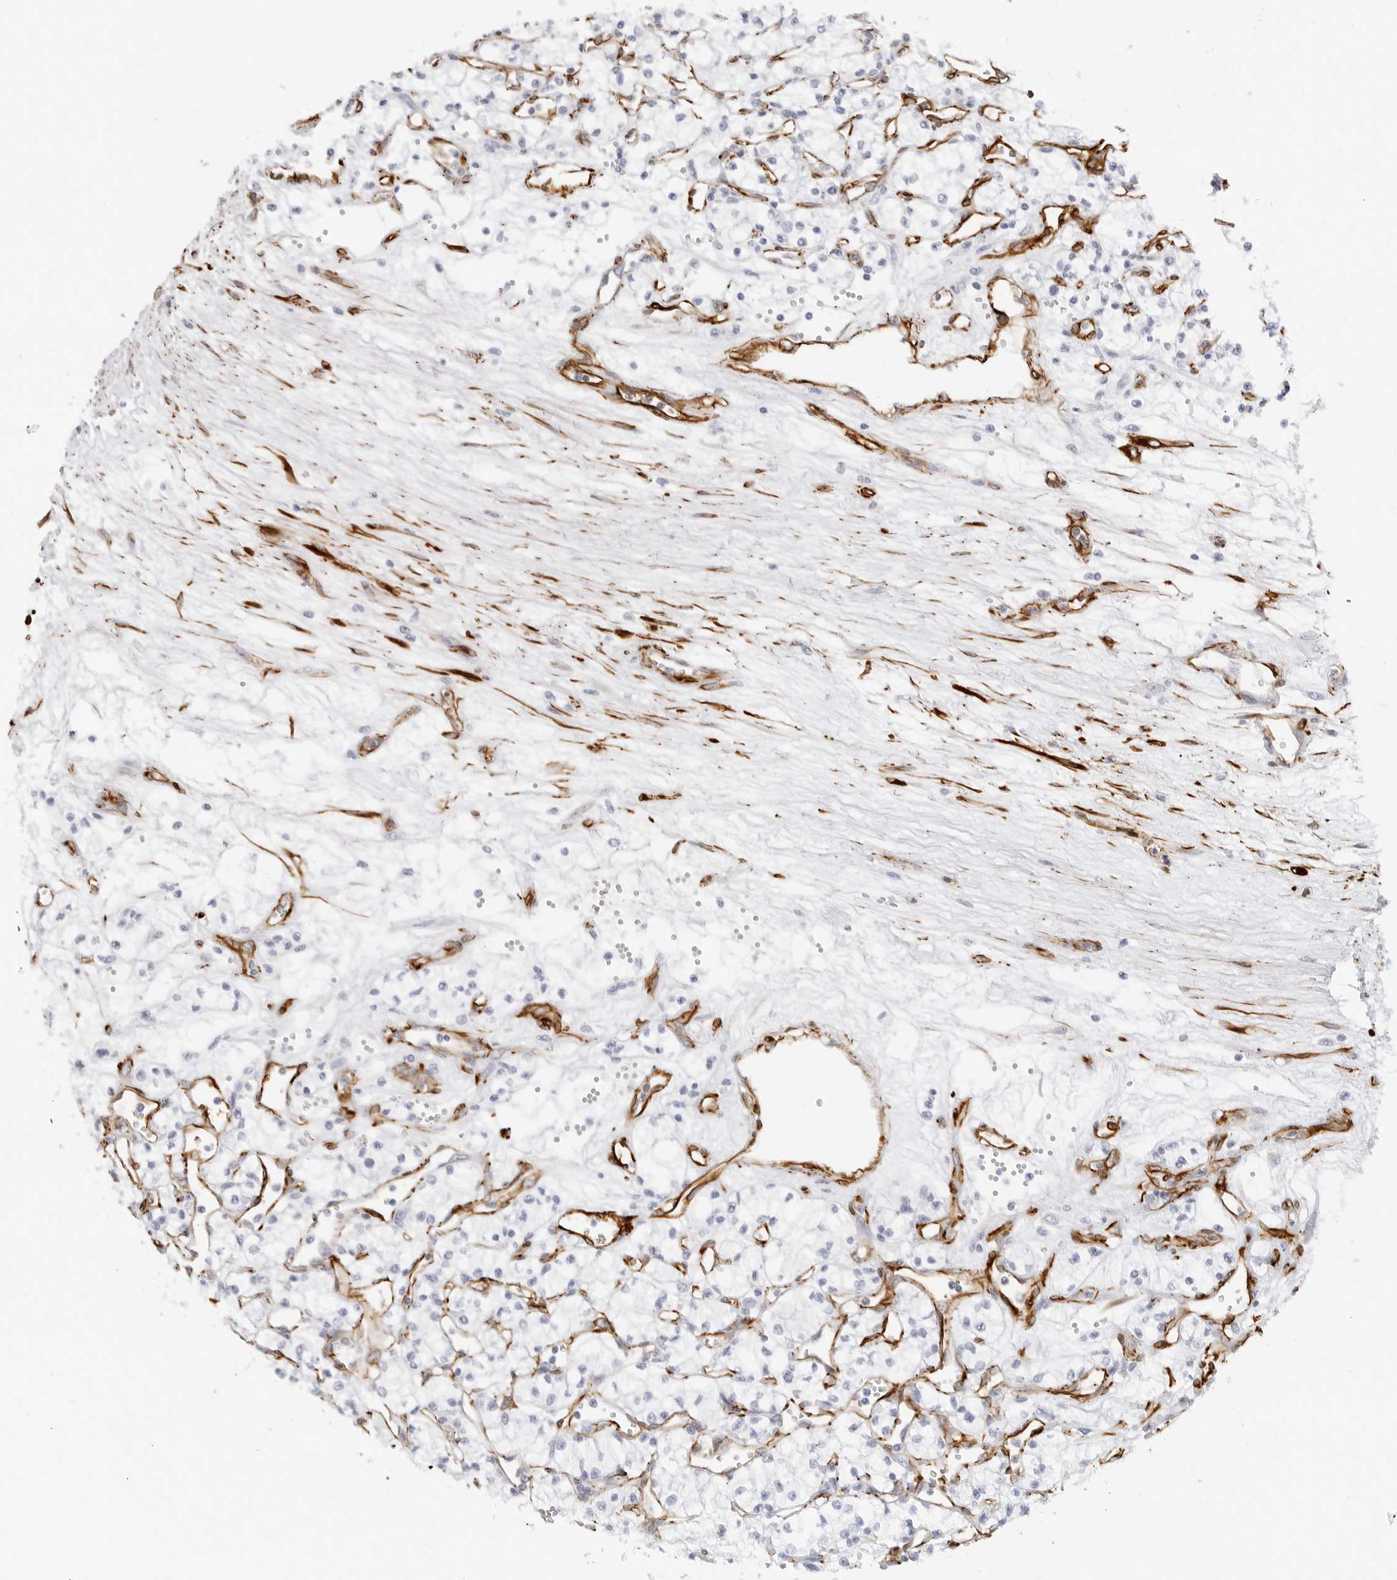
{"staining": {"intensity": "negative", "quantity": "none", "location": "none"}, "tissue": "renal cancer", "cell_type": "Tumor cells", "image_type": "cancer", "snomed": [{"axis": "morphology", "description": "Adenocarcinoma, NOS"}, {"axis": "topography", "description": "Kidney"}], "caption": "Protein analysis of renal cancer reveals no significant expression in tumor cells.", "gene": "NES", "patient": {"sex": "male", "age": 59}}